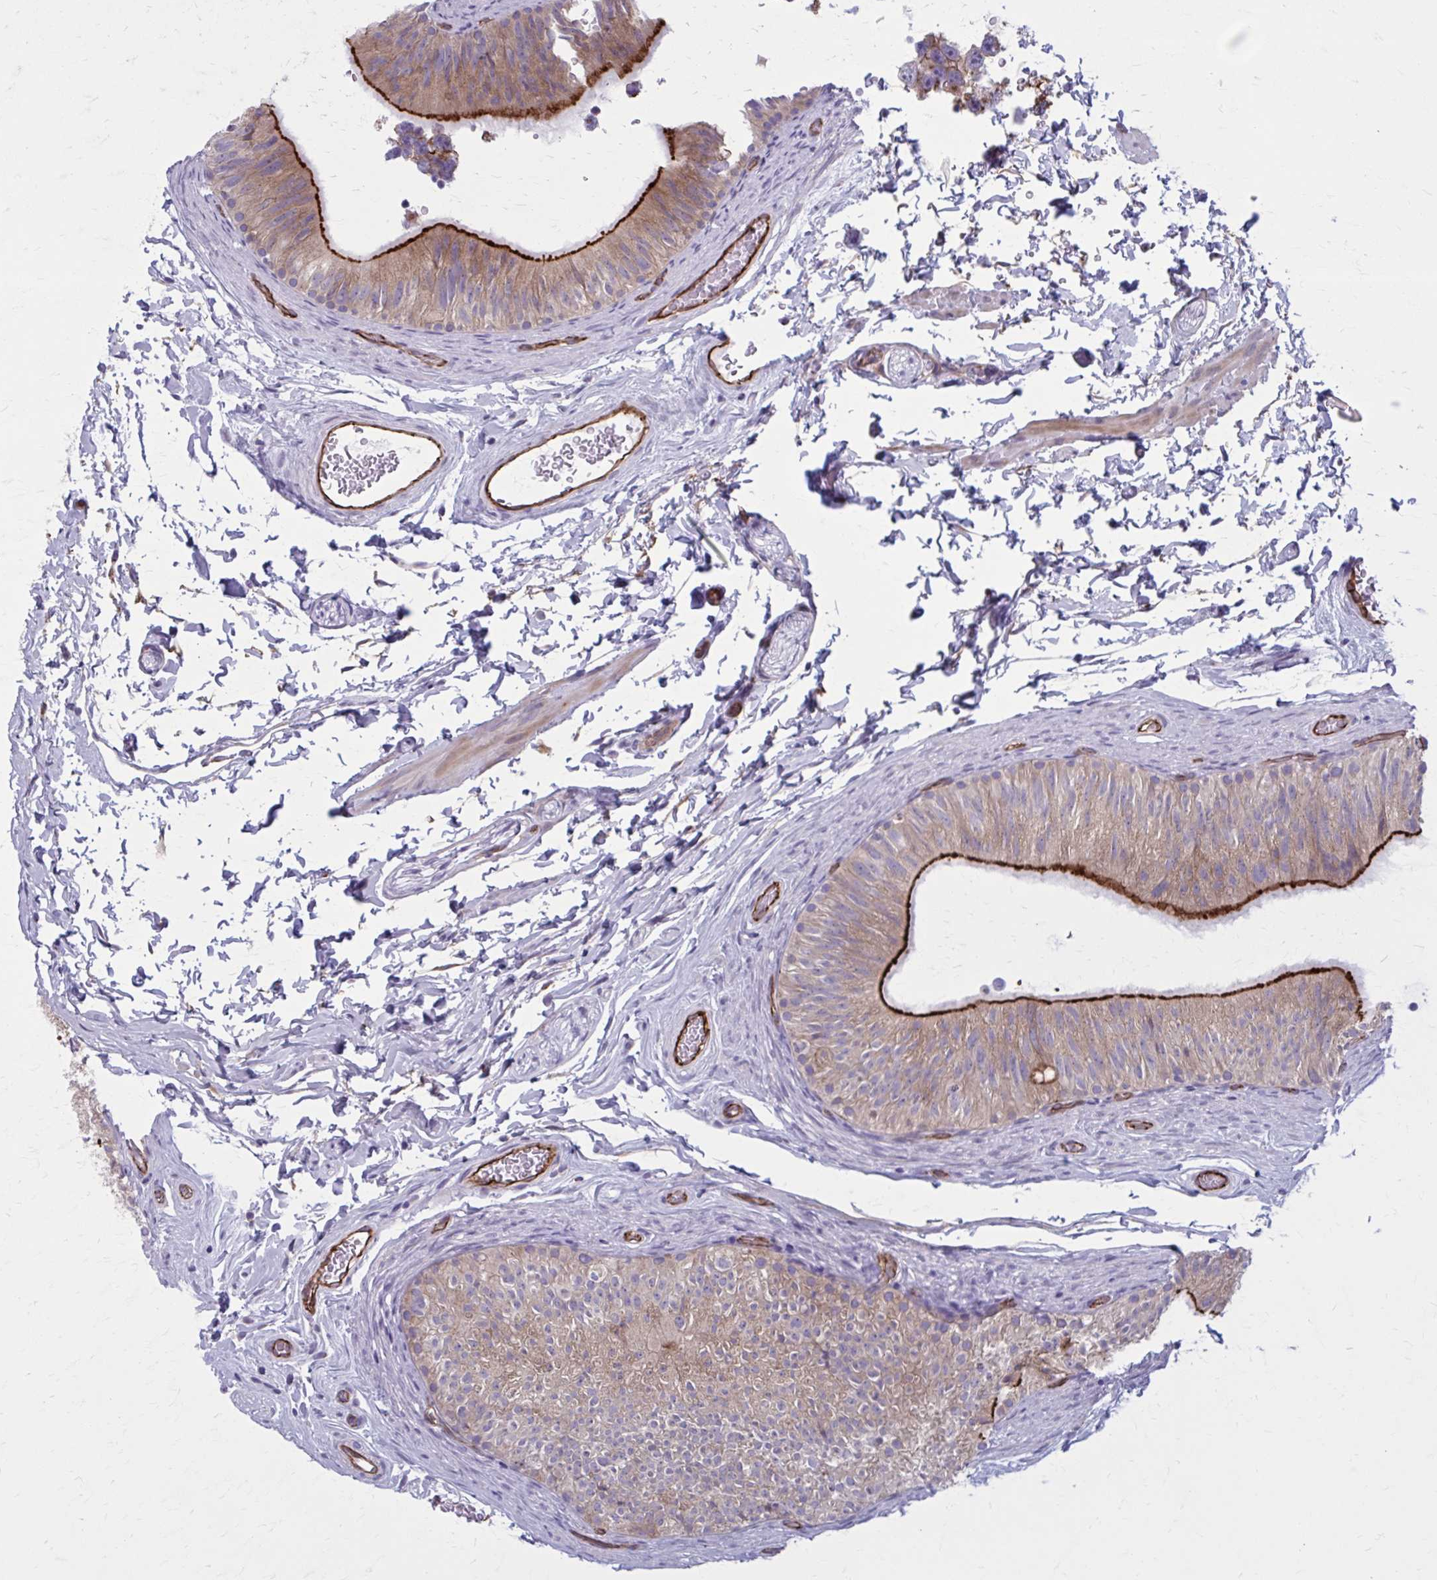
{"staining": {"intensity": "strong", "quantity": "25%-75%", "location": "cytoplasmic/membranous"}, "tissue": "epididymis", "cell_type": "Glandular cells", "image_type": "normal", "snomed": [{"axis": "morphology", "description": "Normal tissue, NOS"}, {"axis": "topography", "description": "Epididymis, spermatic cord, NOS"}, {"axis": "topography", "description": "Epididymis"}], "caption": "Strong cytoplasmic/membranous protein positivity is seen in about 25%-75% of glandular cells in epididymis. The staining was performed using DAB (3,3'-diaminobenzidine) to visualize the protein expression in brown, while the nuclei were stained in blue with hematoxylin (Magnification: 20x).", "gene": "ZDHHC7", "patient": {"sex": "male", "age": 31}}